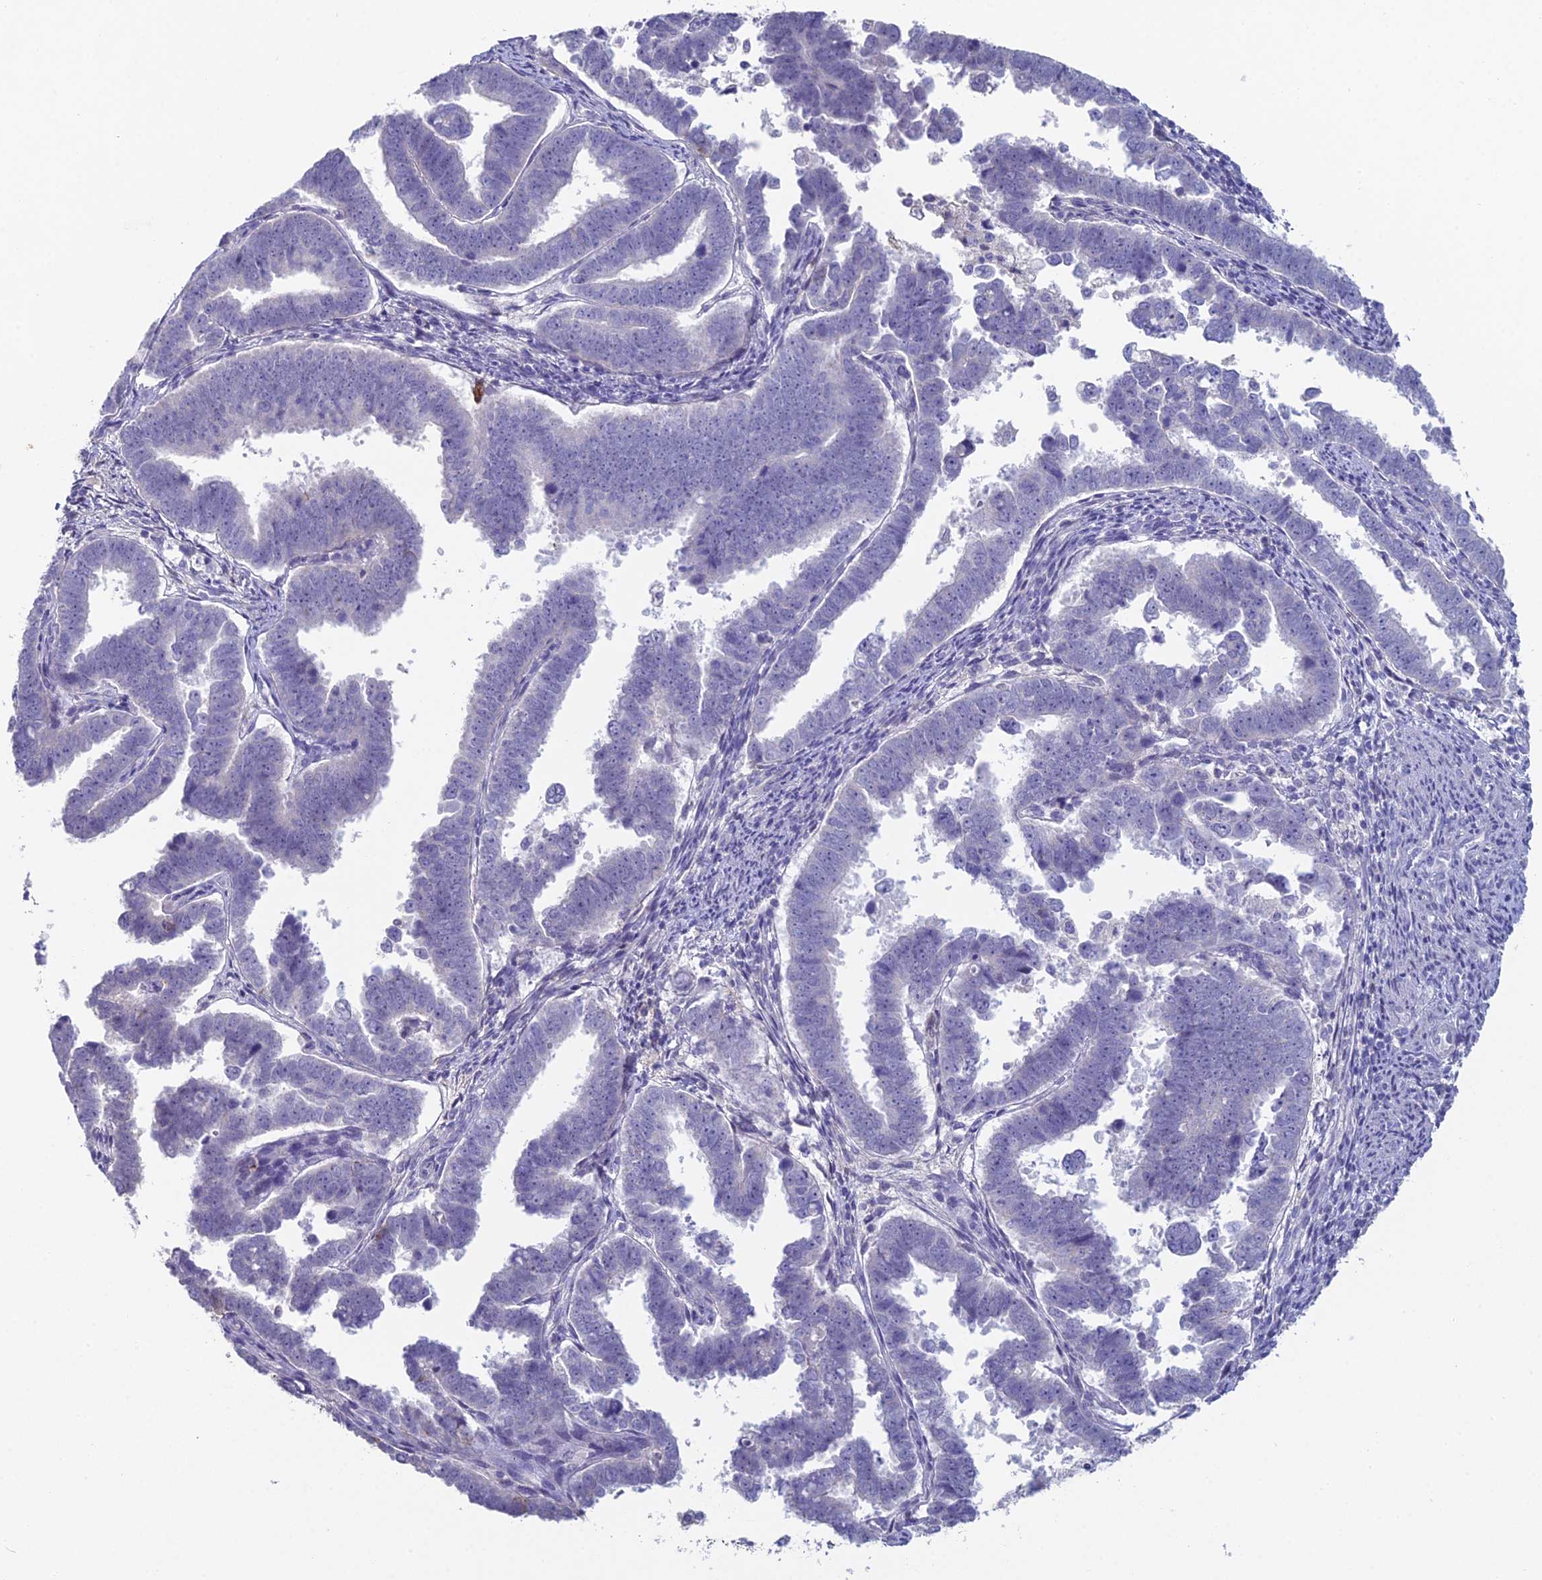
{"staining": {"intensity": "negative", "quantity": "none", "location": "none"}, "tissue": "endometrial cancer", "cell_type": "Tumor cells", "image_type": "cancer", "snomed": [{"axis": "morphology", "description": "Adenocarcinoma, NOS"}, {"axis": "topography", "description": "Endometrium"}], "caption": "Image shows no protein staining in tumor cells of adenocarcinoma (endometrial) tissue.", "gene": "NCAM1", "patient": {"sex": "female", "age": 75}}